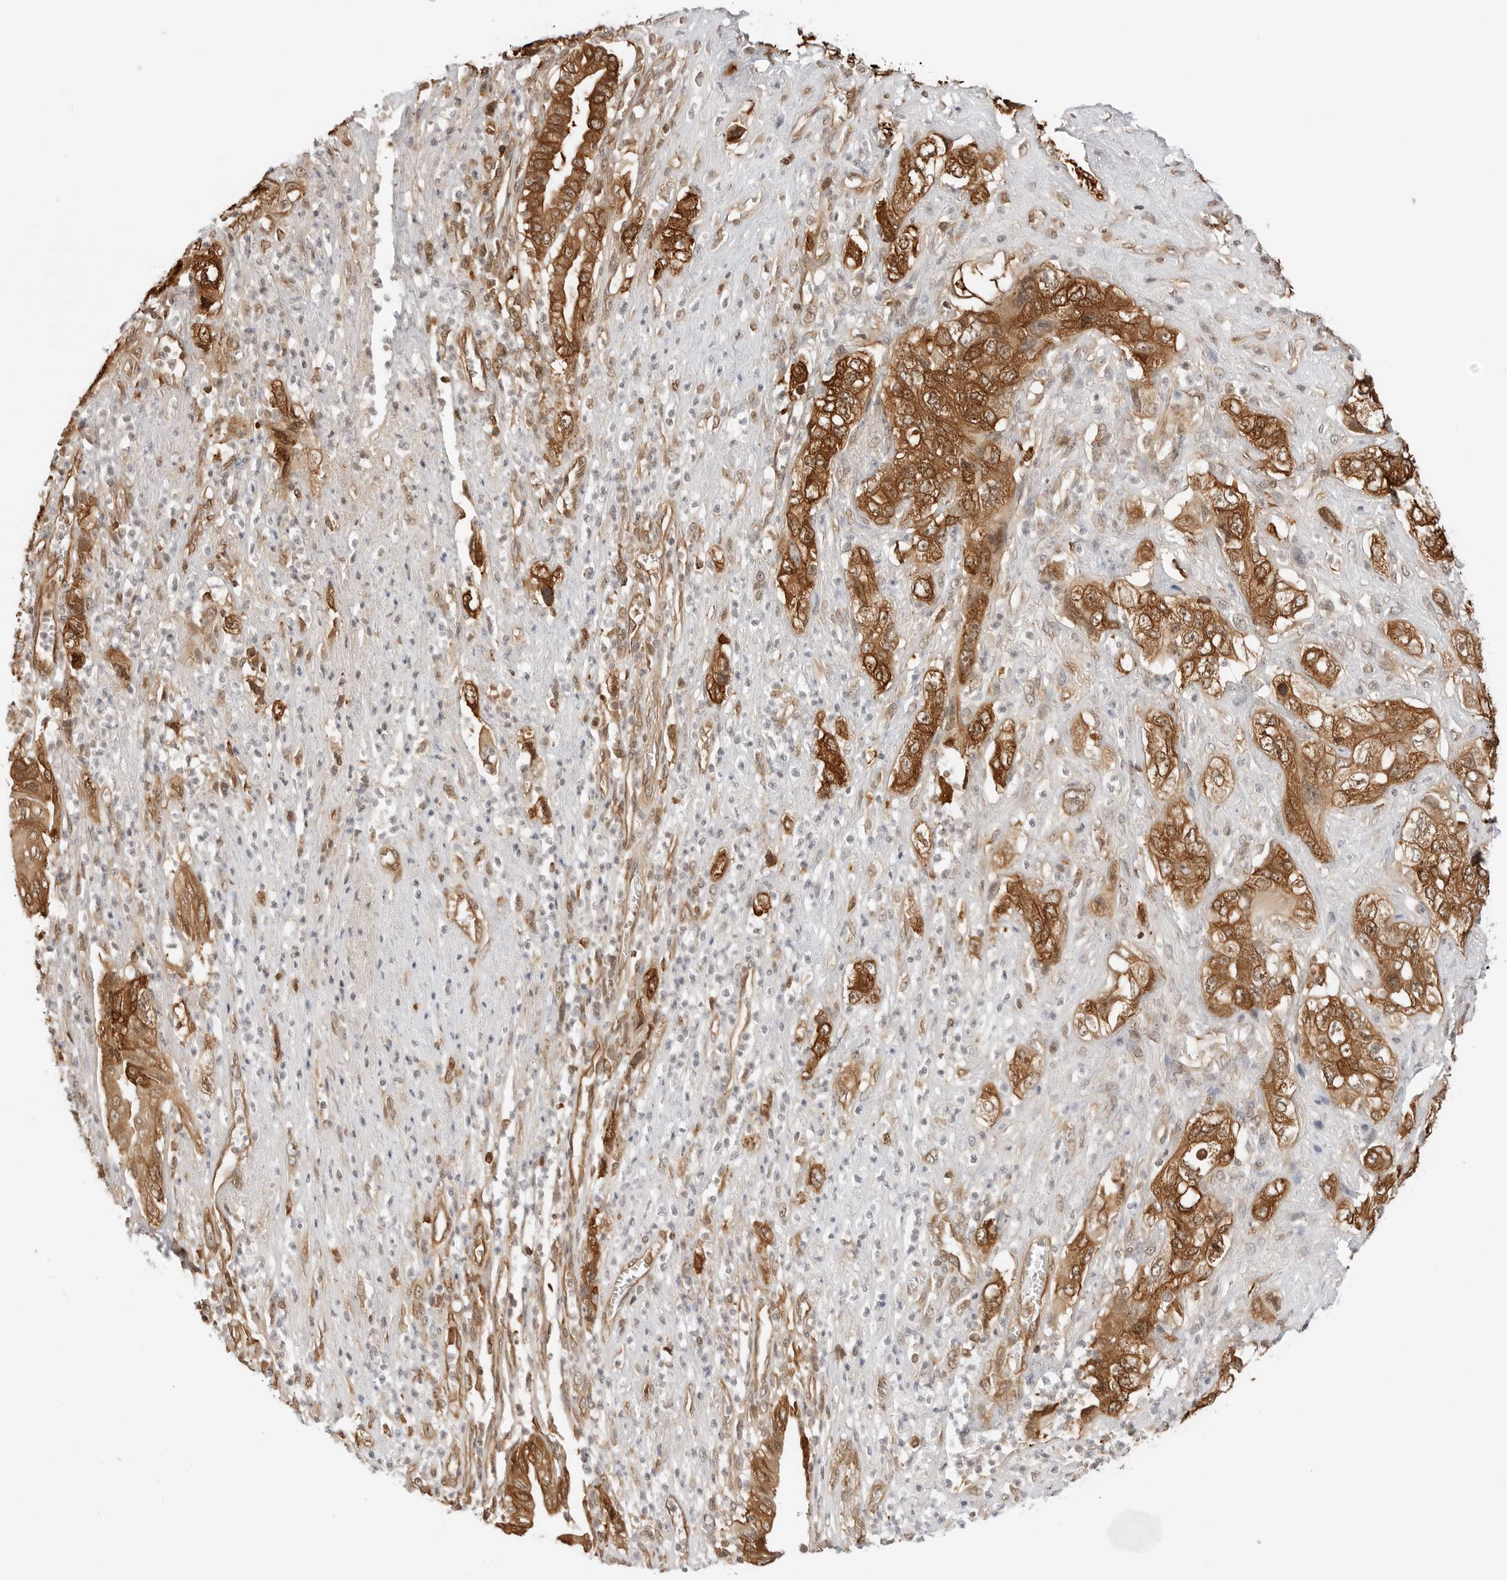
{"staining": {"intensity": "strong", "quantity": ">75%", "location": "cytoplasmic/membranous,nuclear"}, "tissue": "pancreatic cancer", "cell_type": "Tumor cells", "image_type": "cancer", "snomed": [{"axis": "morphology", "description": "Adenocarcinoma, NOS"}, {"axis": "topography", "description": "Pancreas"}], "caption": "Immunohistochemical staining of human pancreatic cancer exhibits strong cytoplasmic/membranous and nuclear protein staining in approximately >75% of tumor cells.", "gene": "NUDC", "patient": {"sex": "female", "age": 73}}